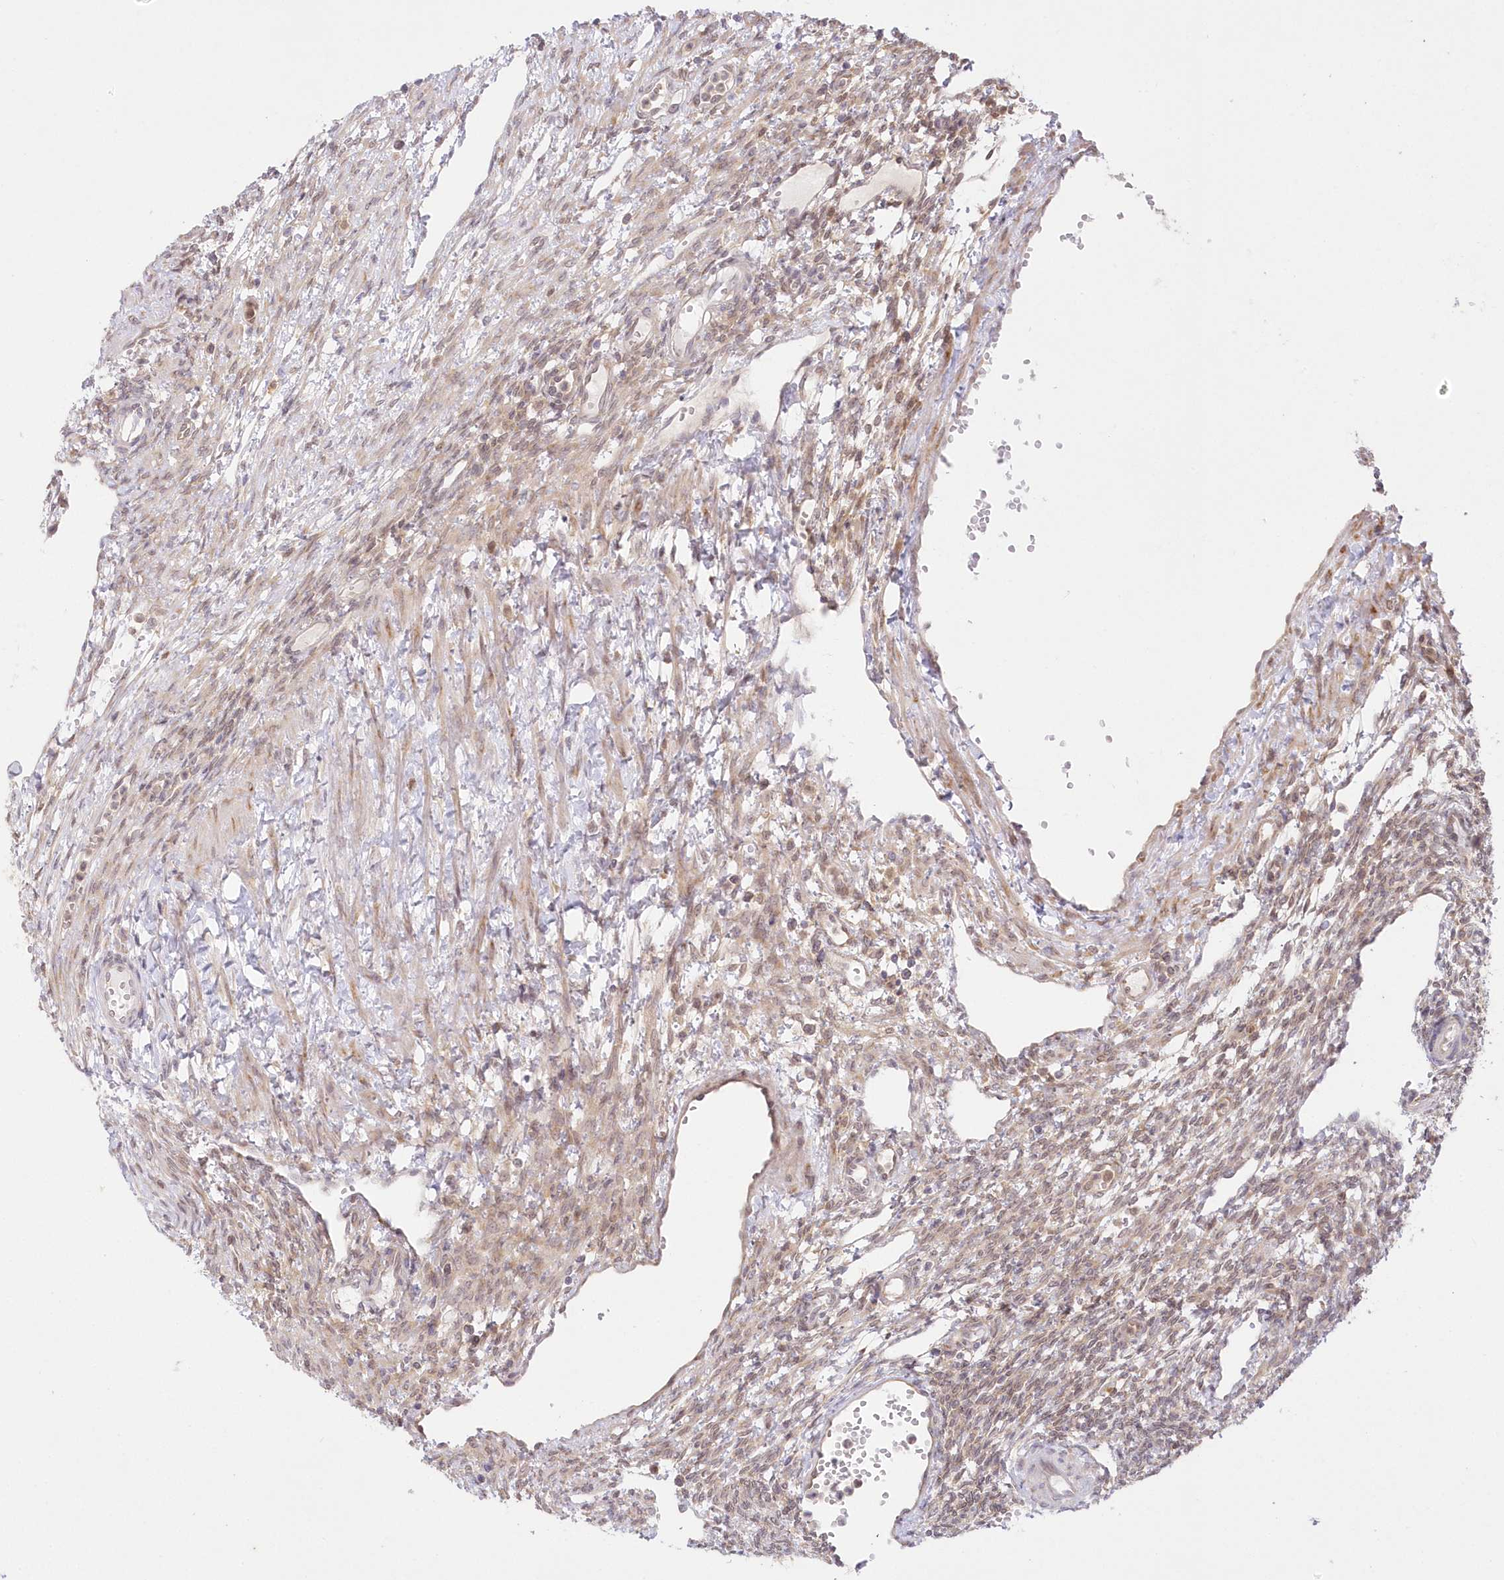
{"staining": {"intensity": "negative", "quantity": "none", "location": "none"}, "tissue": "ovary", "cell_type": "Ovarian stroma cells", "image_type": "normal", "snomed": [{"axis": "morphology", "description": "Normal tissue, NOS"}, {"axis": "morphology", "description": "Cyst, NOS"}, {"axis": "topography", "description": "Ovary"}], "caption": "This micrograph is of benign ovary stained with immunohistochemistry to label a protein in brown with the nuclei are counter-stained blue. There is no expression in ovarian stroma cells.", "gene": "RNPEP", "patient": {"sex": "female", "age": 33}}